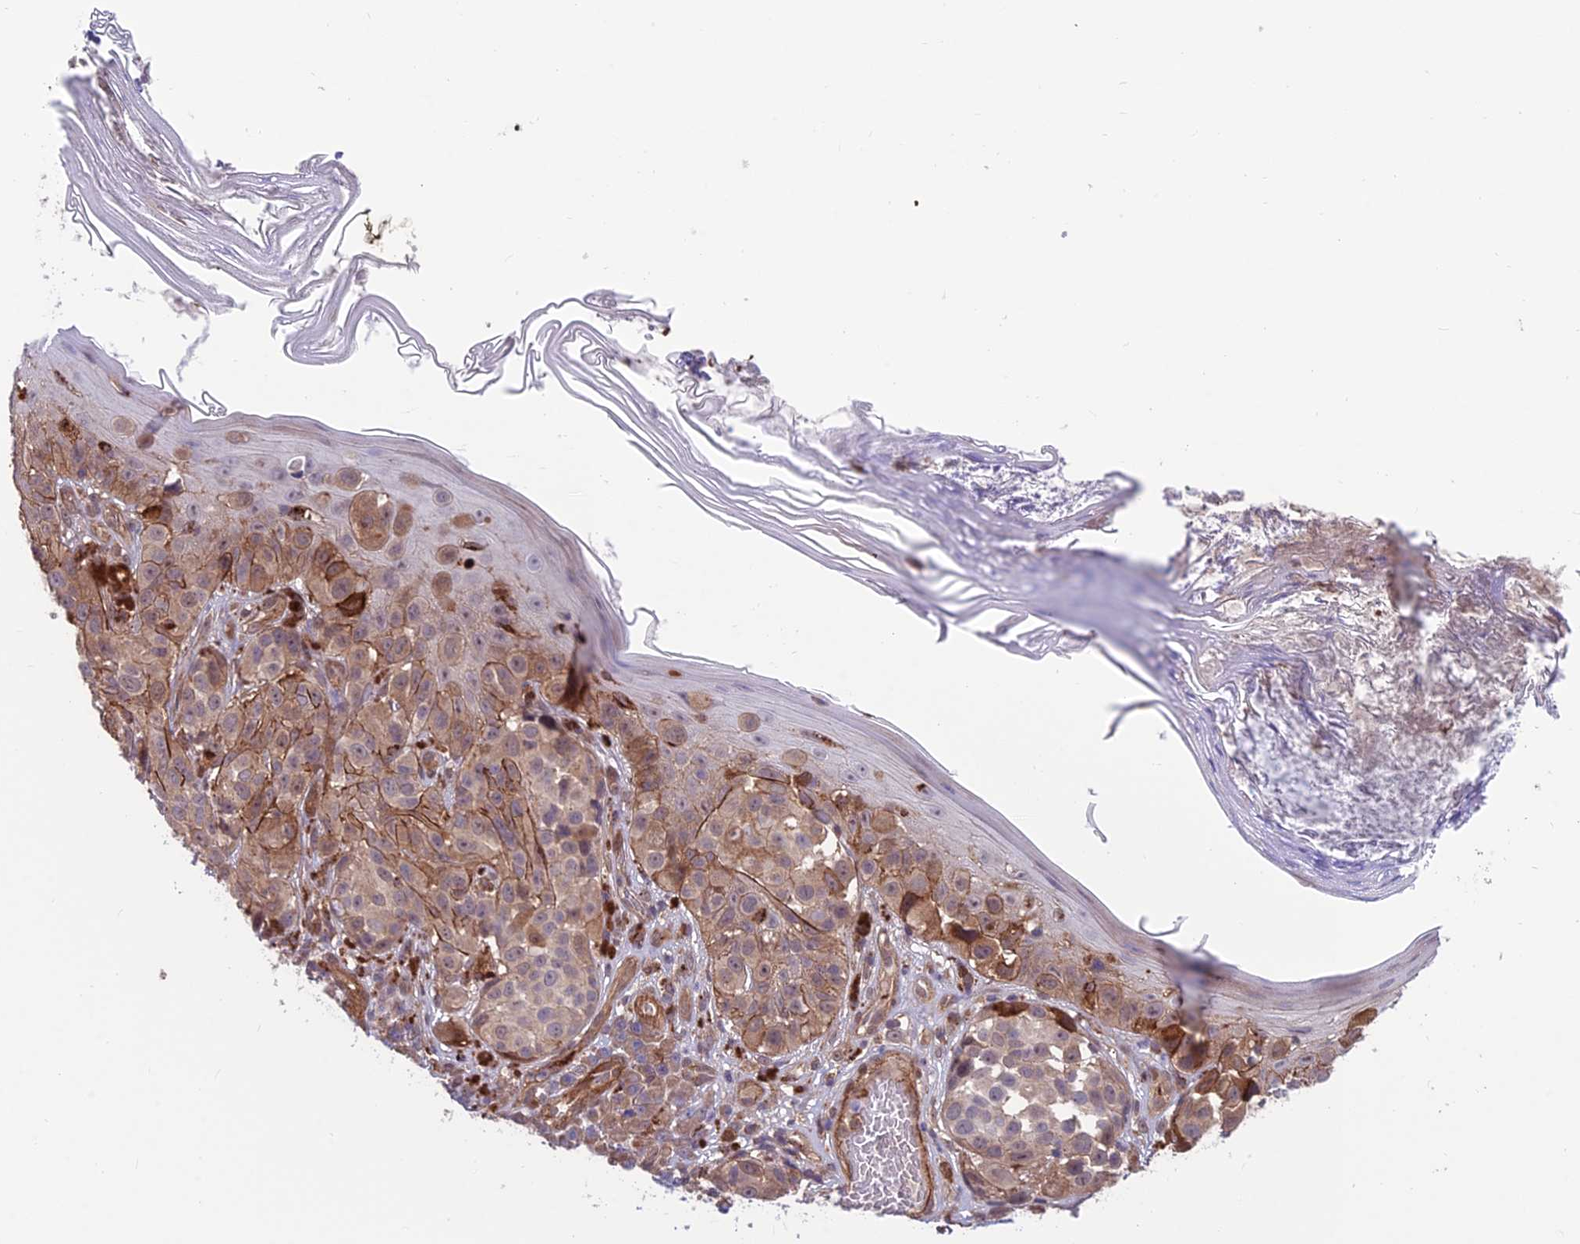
{"staining": {"intensity": "weak", "quantity": ">75%", "location": "cytoplasmic/membranous"}, "tissue": "melanoma", "cell_type": "Tumor cells", "image_type": "cancer", "snomed": [{"axis": "morphology", "description": "Malignant melanoma, NOS"}, {"axis": "topography", "description": "Skin"}], "caption": "A photomicrograph showing weak cytoplasmic/membranous expression in about >75% of tumor cells in melanoma, as visualized by brown immunohistochemical staining.", "gene": "RTN4RL1", "patient": {"sex": "male", "age": 38}}